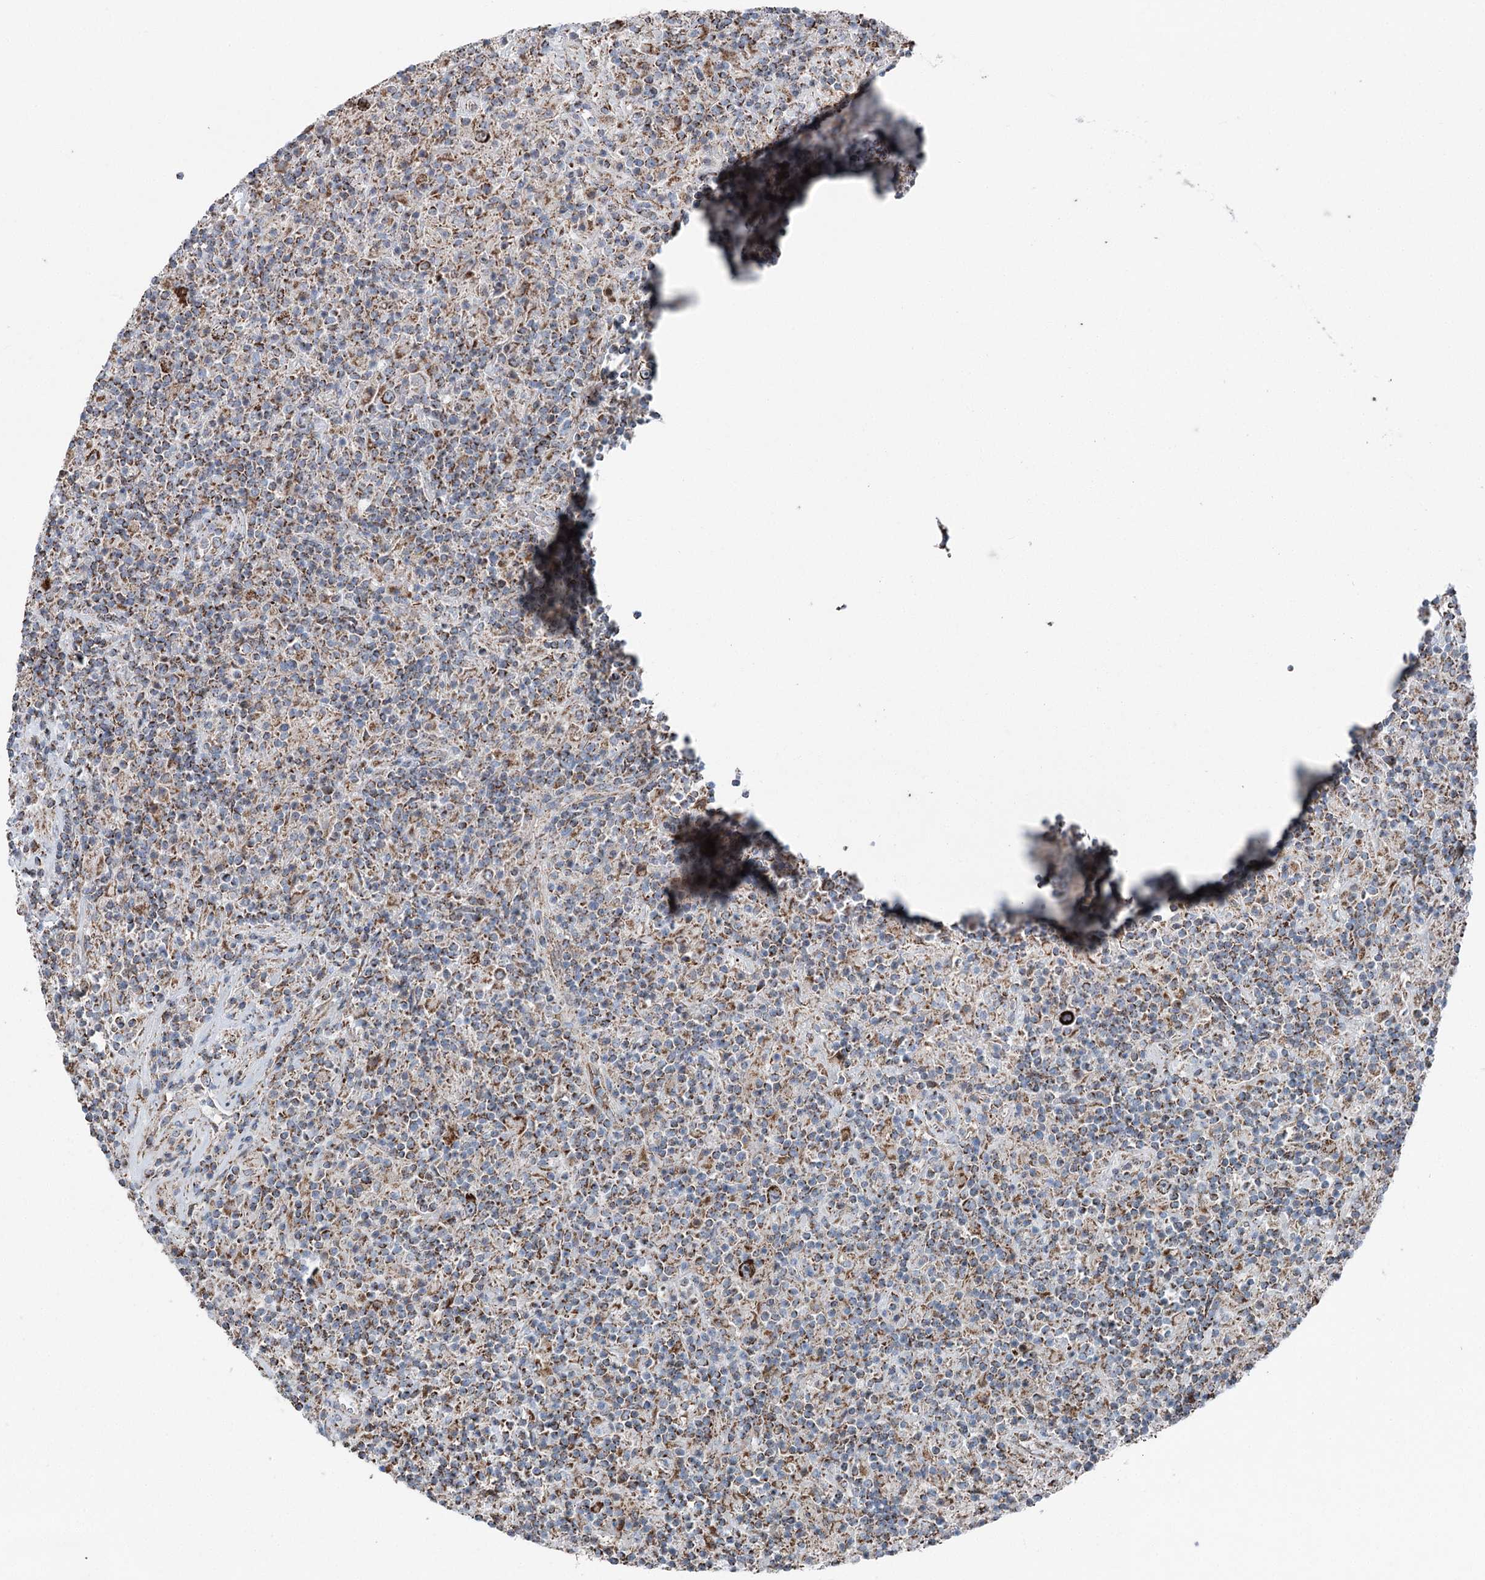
{"staining": {"intensity": "strong", "quantity": ">75%", "location": "cytoplasmic/membranous"}, "tissue": "lymphoma", "cell_type": "Tumor cells", "image_type": "cancer", "snomed": [{"axis": "morphology", "description": "Hodgkin's disease, NOS"}, {"axis": "topography", "description": "Lymph node"}], "caption": "Protein expression by IHC exhibits strong cytoplasmic/membranous expression in approximately >75% of tumor cells in lymphoma.", "gene": "UCN3", "patient": {"sex": "male", "age": 70}}